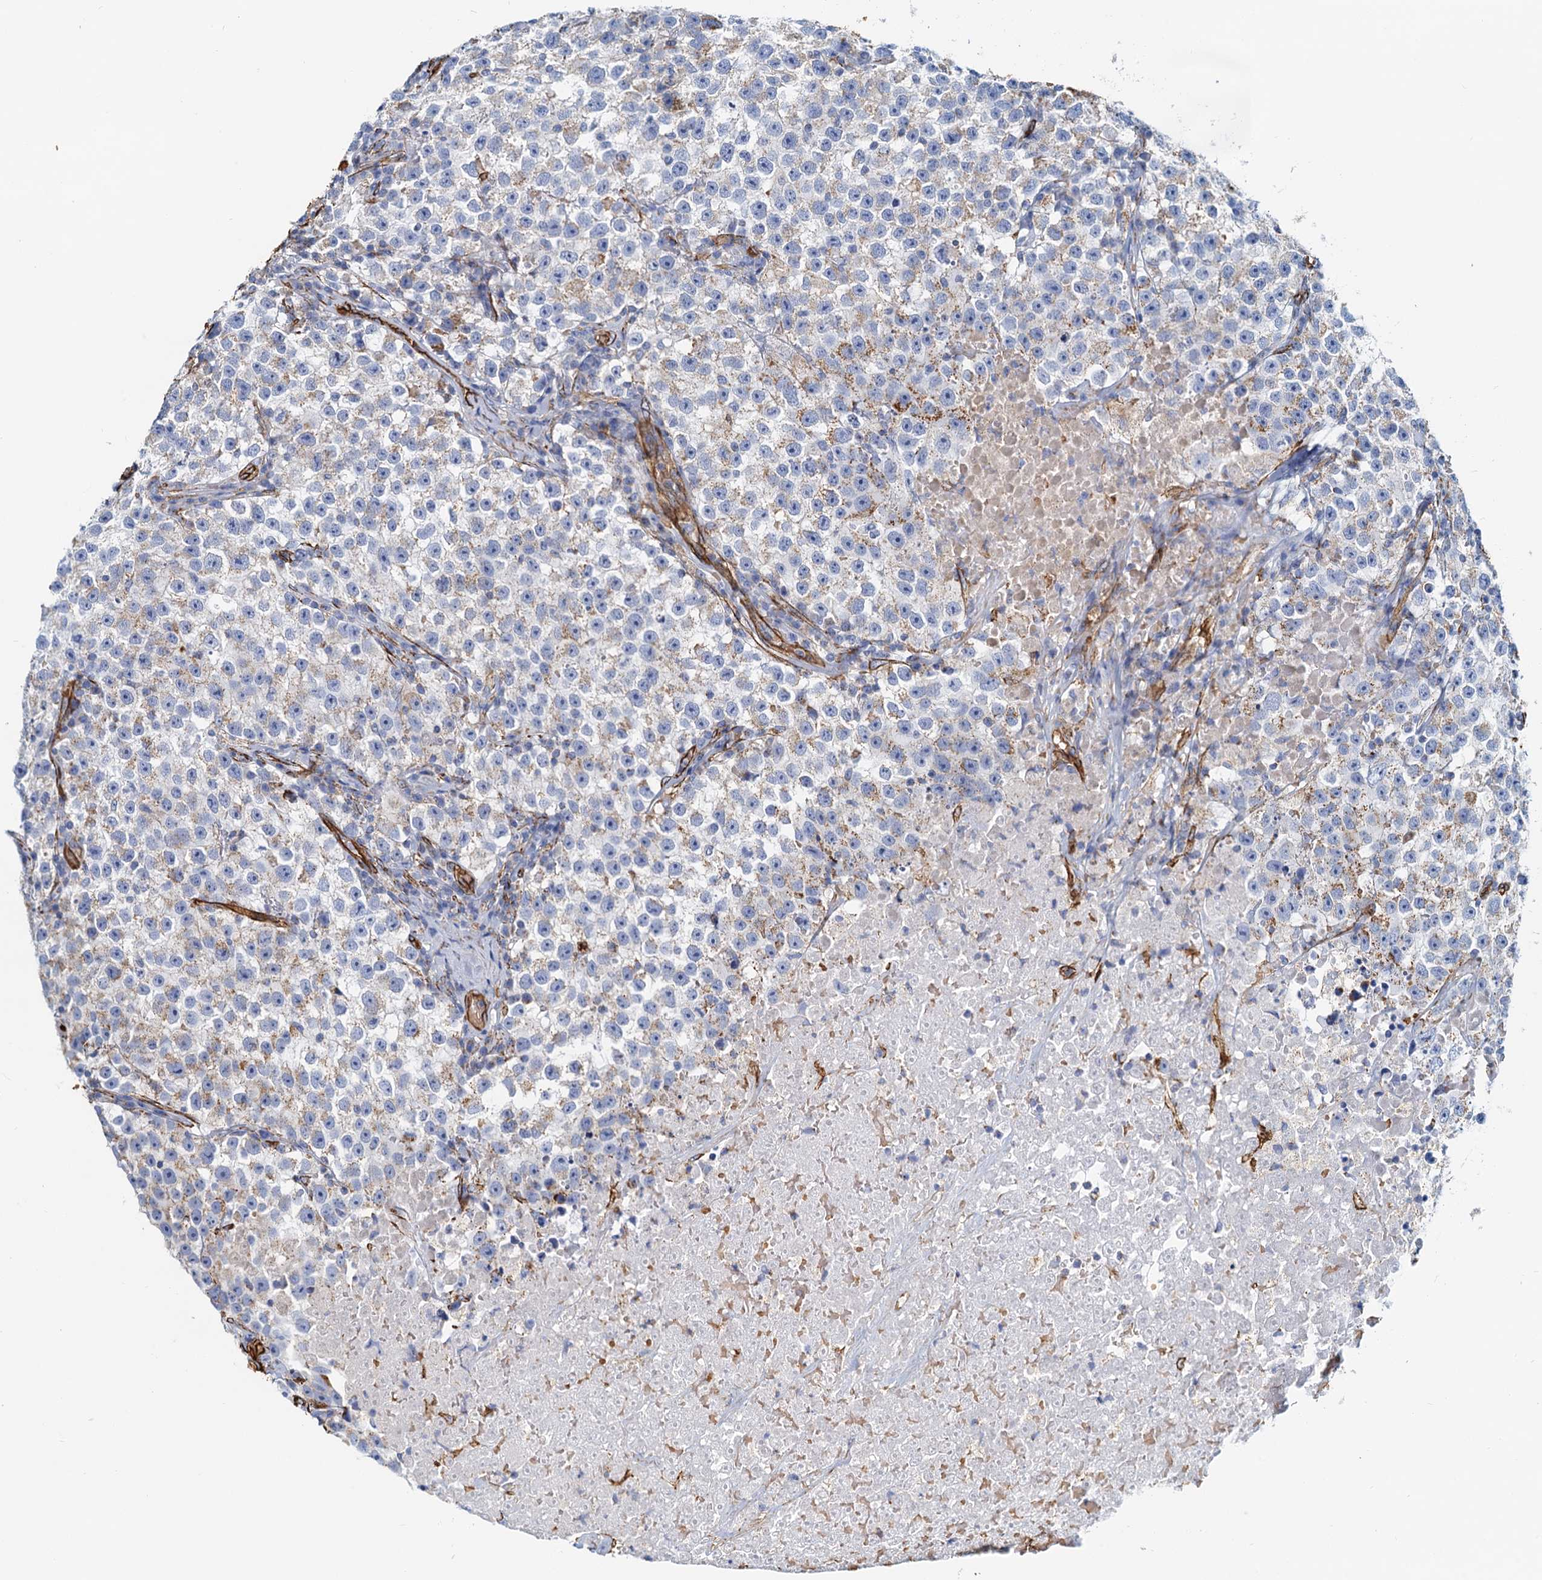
{"staining": {"intensity": "moderate", "quantity": "<25%", "location": "cytoplasmic/membranous"}, "tissue": "testis cancer", "cell_type": "Tumor cells", "image_type": "cancer", "snomed": [{"axis": "morphology", "description": "Seminoma, NOS"}, {"axis": "topography", "description": "Testis"}], "caption": "Brown immunohistochemical staining in human testis cancer (seminoma) reveals moderate cytoplasmic/membranous positivity in about <25% of tumor cells. The staining is performed using DAB brown chromogen to label protein expression. The nuclei are counter-stained blue using hematoxylin.", "gene": "DGKG", "patient": {"sex": "male", "age": 22}}